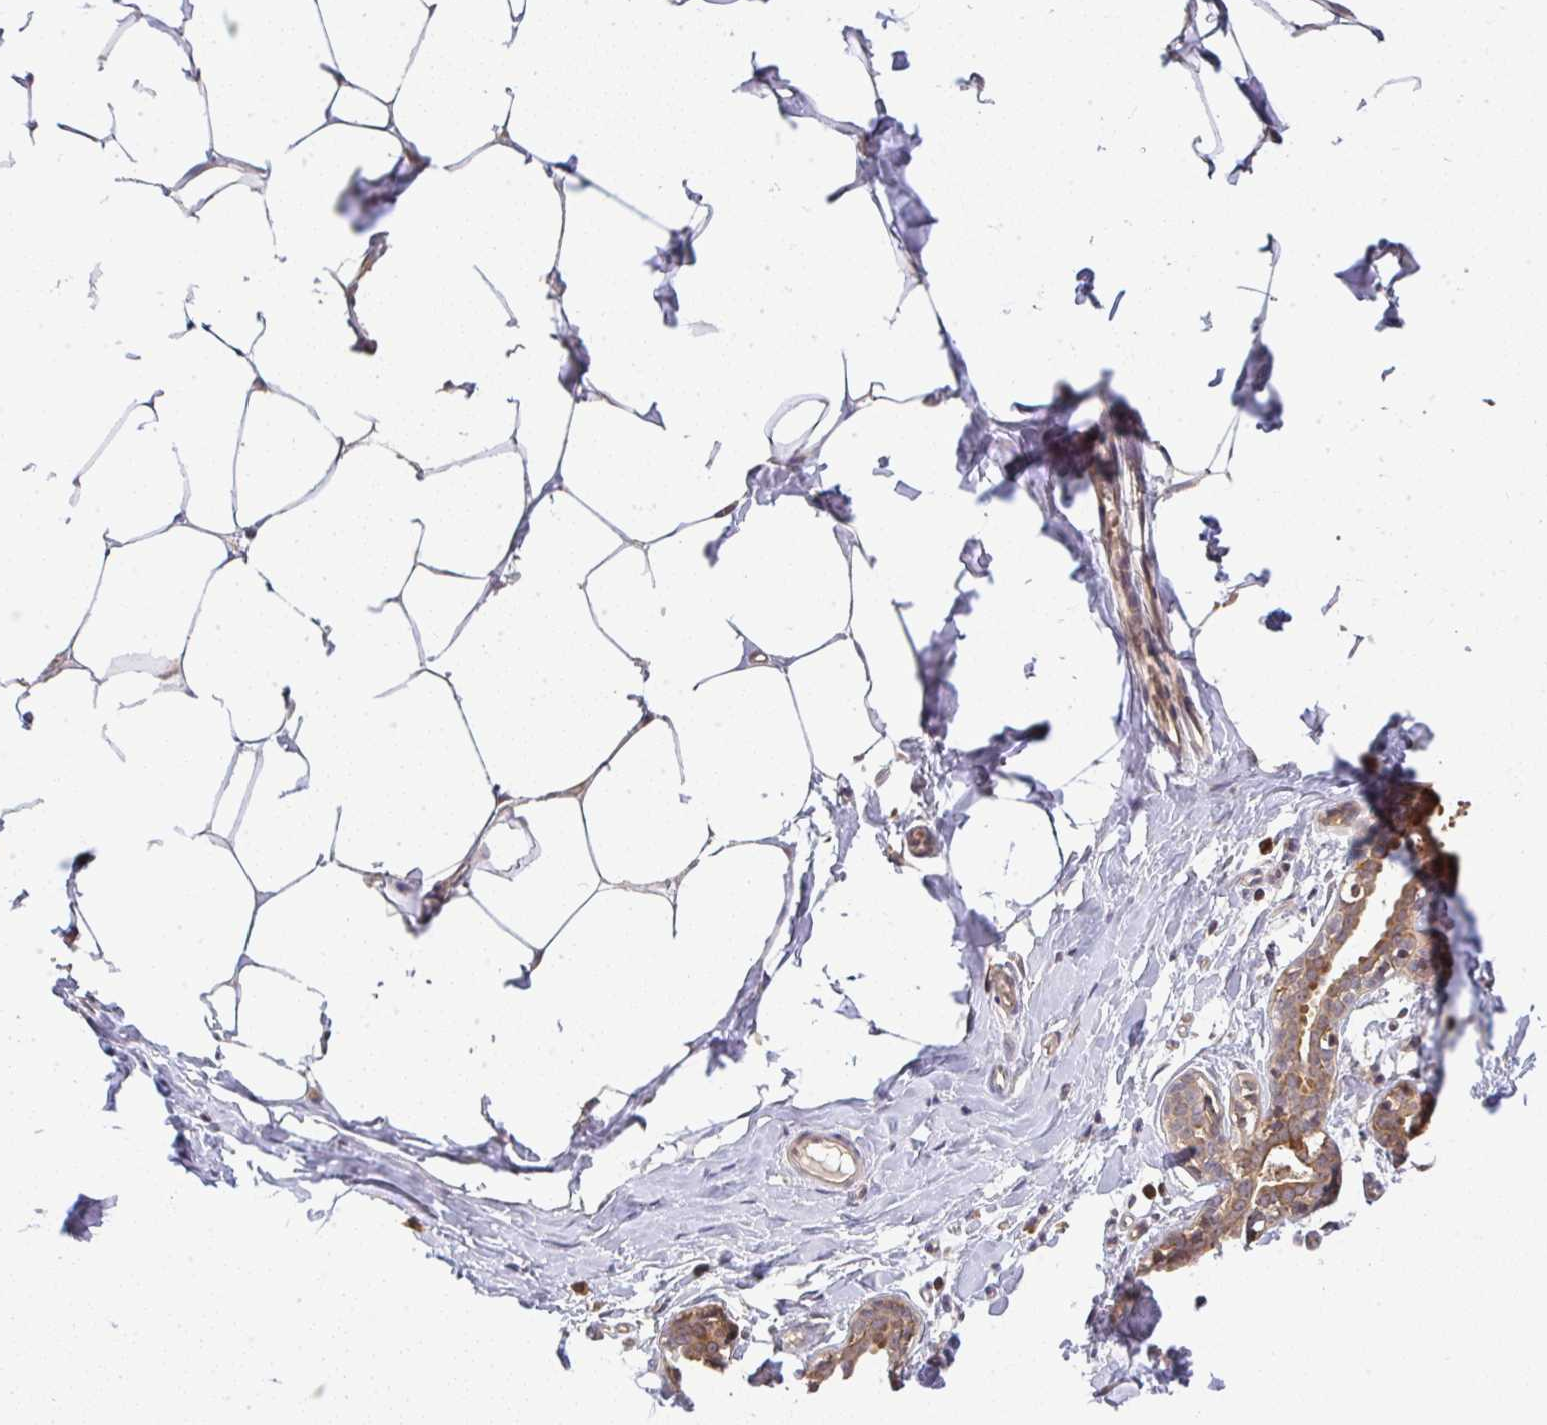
{"staining": {"intensity": "negative", "quantity": "none", "location": "none"}, "tissue": "breast", "cell_type": "Adipocytes", "image_type": "normal", "snomed": [{"axis": "morphology", "description": "Normal tissue, NOS"}, {"axis": "topography", "description": "Breast"}], "caption": "IHC image of unremarkable breast: human breast stained with DAB (3,3'-diaminobenzidine) displays no significant protein staining in adipocytes. The staining is performed using DAB (3,3'-diaminobenzidine) brown chromogen with nuclei counter-stained in using hematoxylin.", "gene": "FAM153A", "patient": {"sex": "female", "age": 27}}